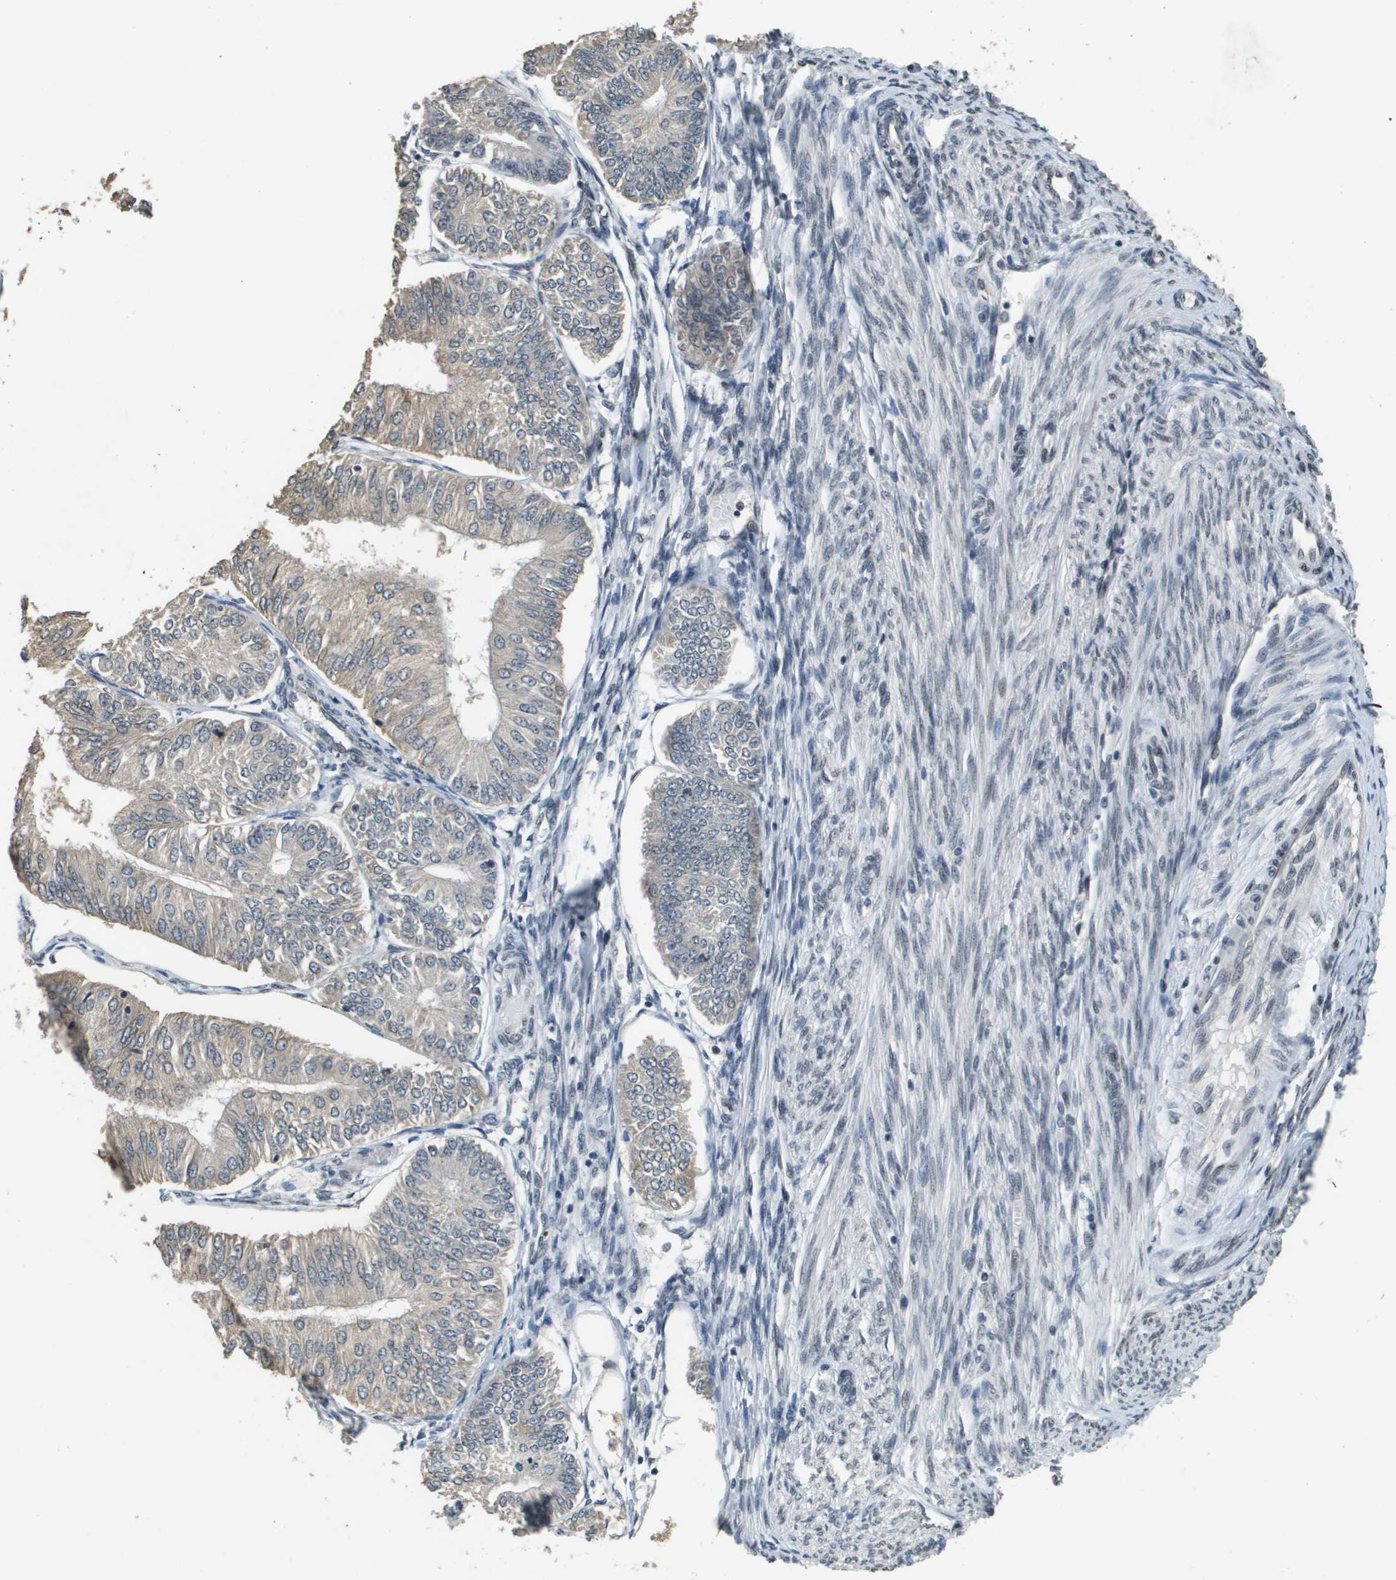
{"staining": {"intensity": "weak", "quantity": "<25%", "location": "cytoplasmic/membranous"}, "tissue": "endometrial cancer", "cell_type": "Tumor cells", "image_type": "cancer", "snomed": [{"axis": "morphology", "description": "Adenocarcinoma, NOS"}, {"axis": "topography", "description": "Endometrium"}], "caption": "Immunohistochemistry (IHC) histopathology image of human endometrial cancer (adenocarcinoma) stained for a protein (brown), which displays no positivity in tumor cells. The staining is performed using DAB brown chromogen with nuclei counter-stained in using hematoxylin.", "gene": "FANCC", "patient": {"sex": "female", "age": 58}}